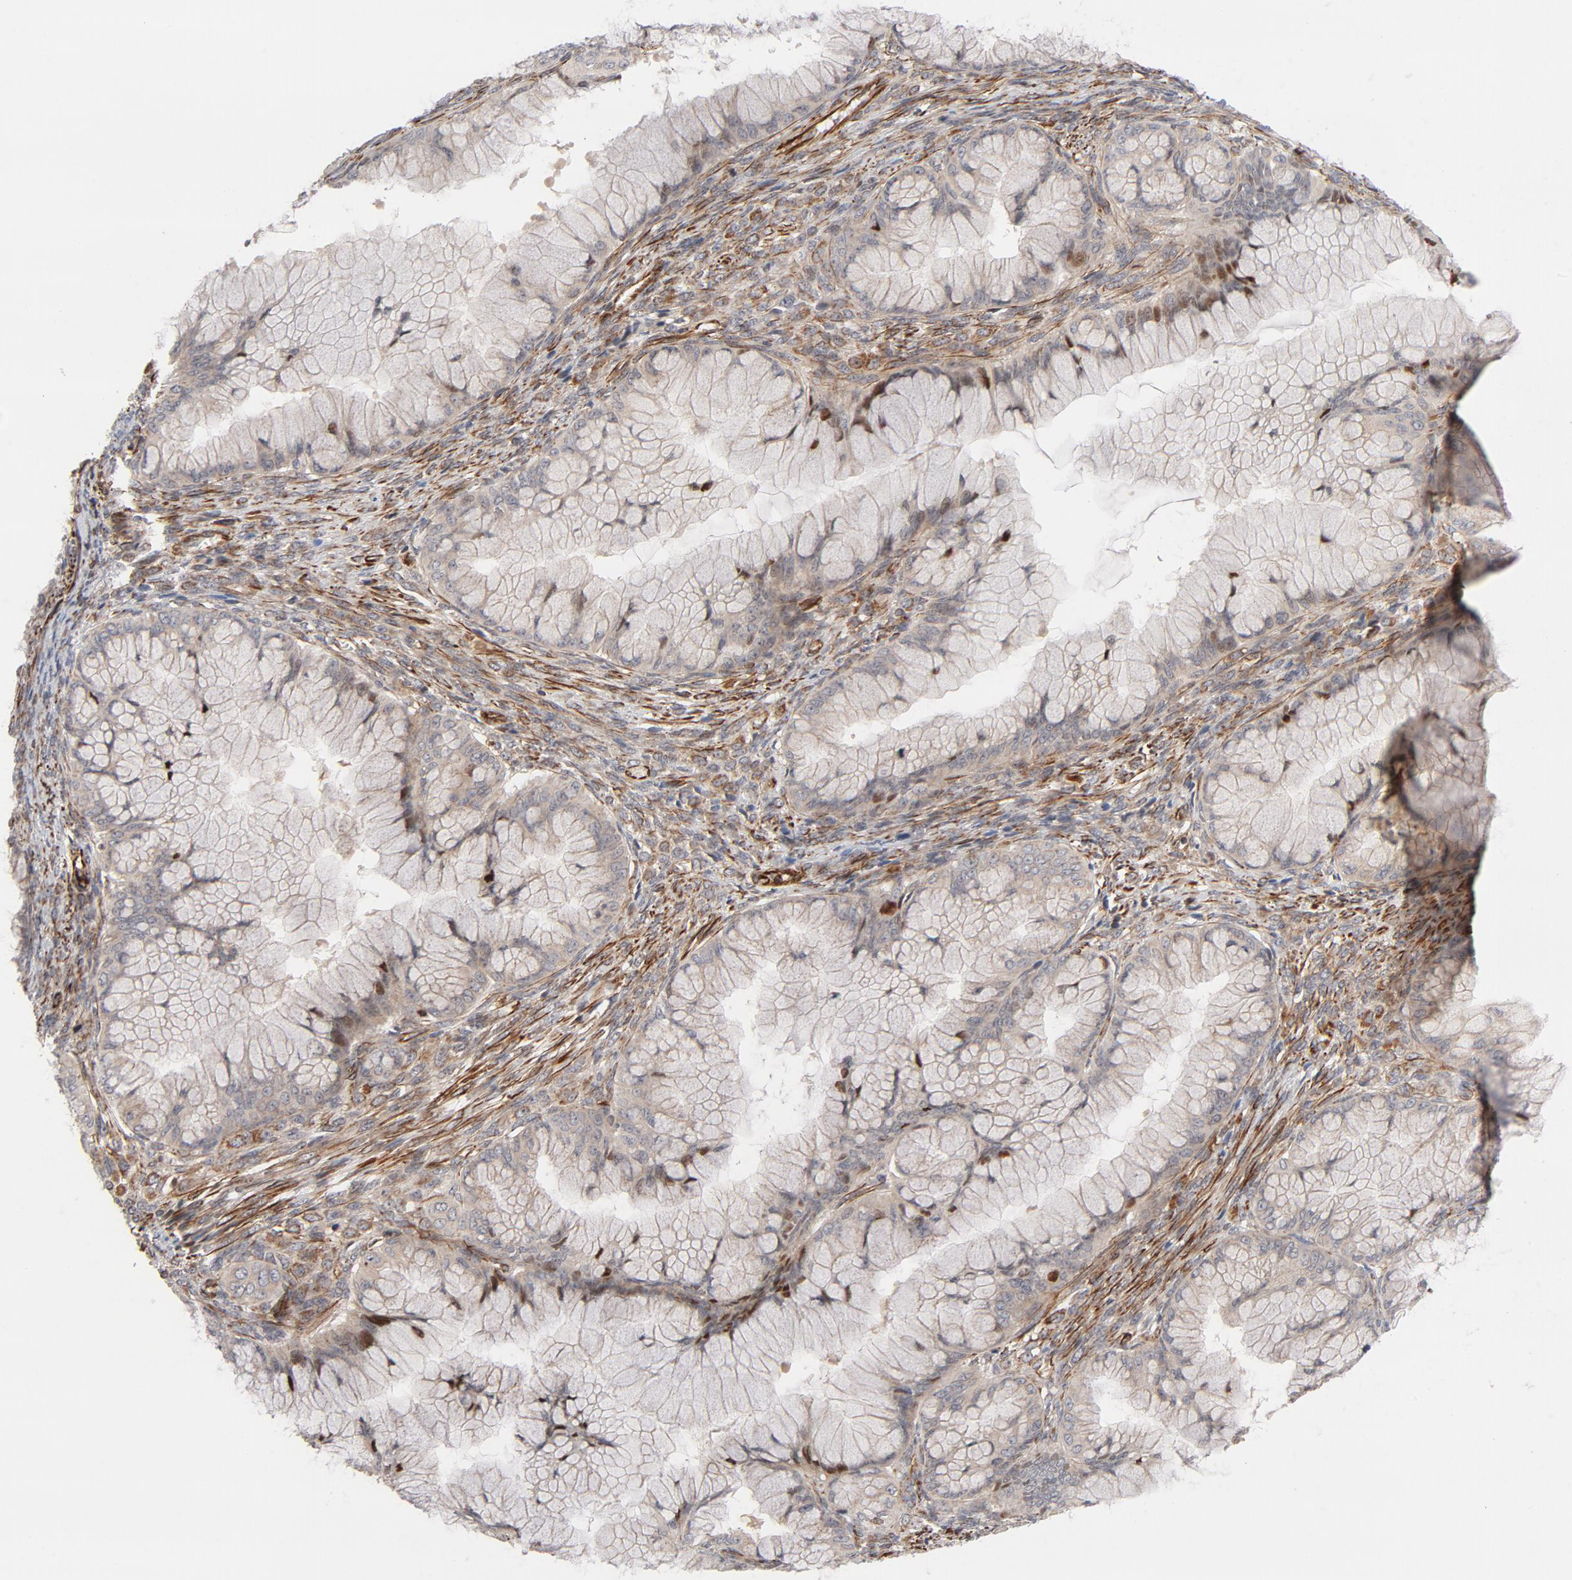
{"staining": {"intensity": "weak", "quantity": ">75%", "location": "cytoplasmic/membranous"}, "tissue": "ovarian cancer", "cell_type": "Tumor cells", "image_type": "cancer", "snomed": [{"axis": "morphology", "description": "Cystadenocarcinoma, mucinous, NOS"}, {"axis": "topography", "description": "Ovary"}], "caption": "IHC image of neoplastic tissue: ovarian mucinous cystadenocarcinoma stained using immunohistochemistry shows low levels of weak protein expression localized specifically in the cytoplasmic/membranous of tumor cells, appearing as a cytoplasmic/membranous brown color.", "gene": "DNAAF2", "patient": {"sex": "female", "age": 63}}